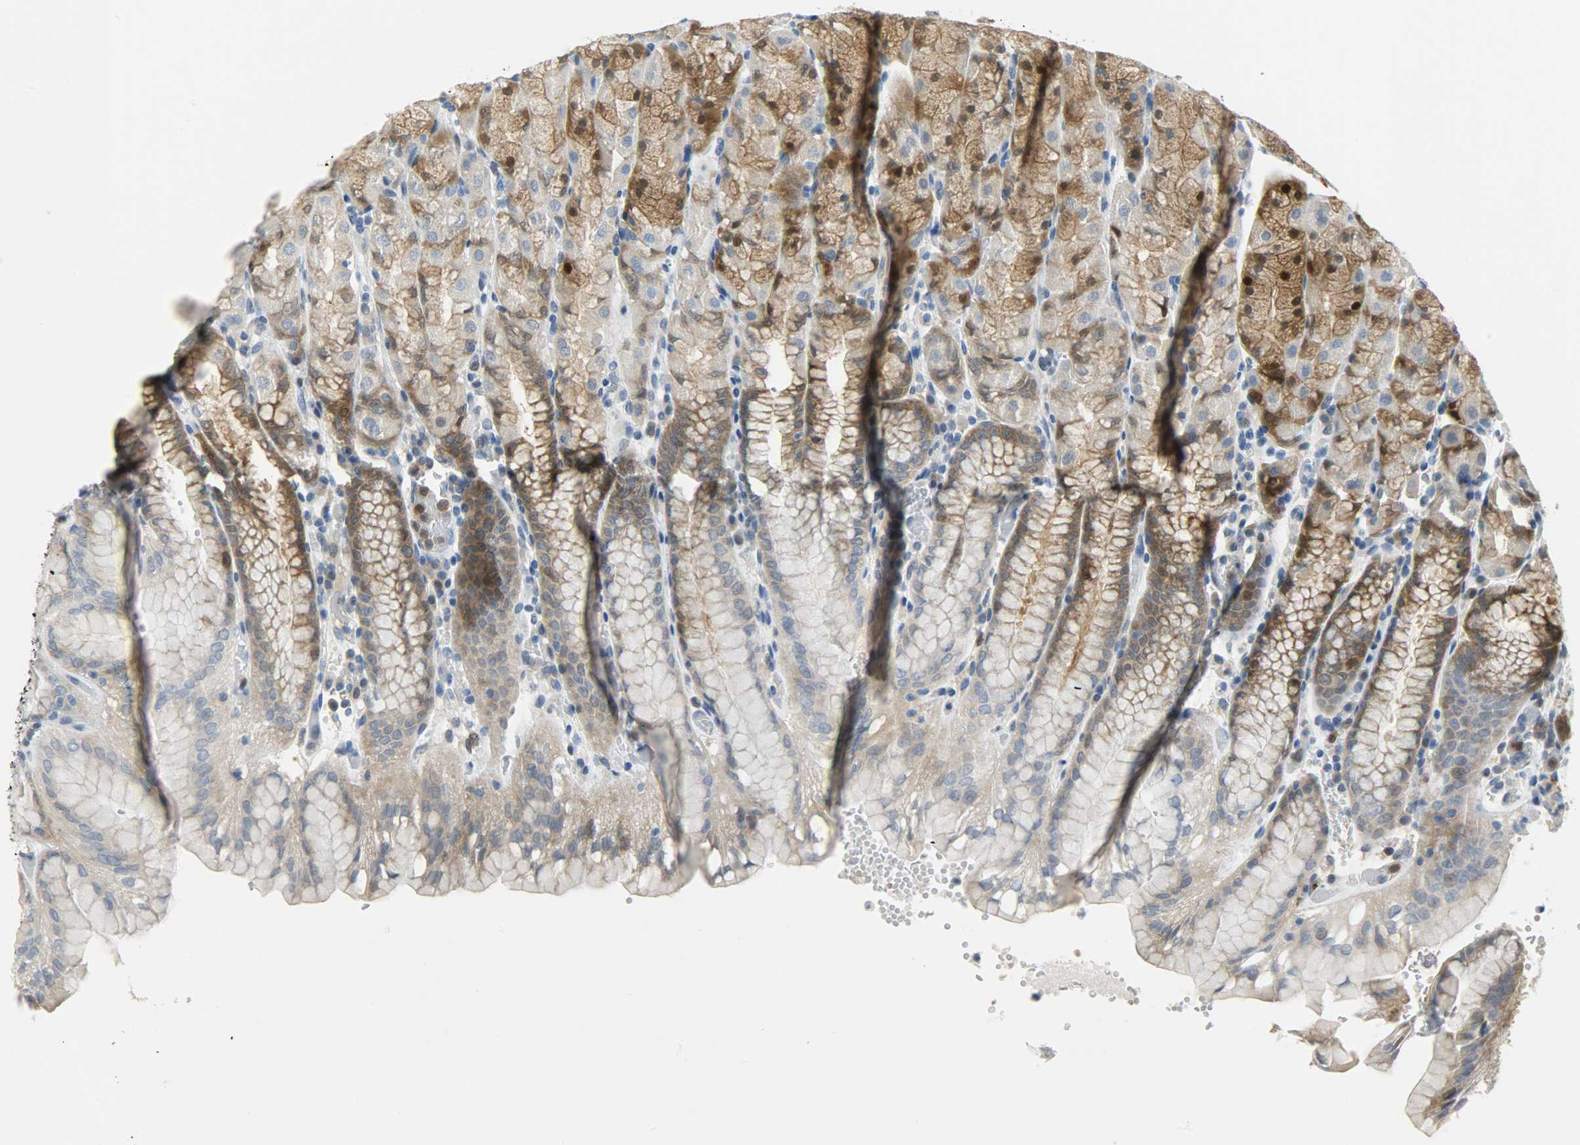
{"staining": {"intensity": "strong", "quantity": "25%-75%", "location": "cytoplasmic/membranous,nuclear"}, "tissue": "stomach", "cell_type": "Glandular cells", "image_type": "normal", "snomed": [{"axis": "morphology", "description": "Normal tissue, NOS"}, {"axis": "topography", "description": "Stomach, upper"}, {"axis": "topography", "description": "Stomach"}], "caption": "Immunohistochemical staining of benign human stomach demonstrates high levels of strong cytoplasmic/membranous,nuclear staining in approximately 25%-75% of glandular cells.", "gene": "EIF4EBP1", "patient": {"sex": "male", "age": 76}}